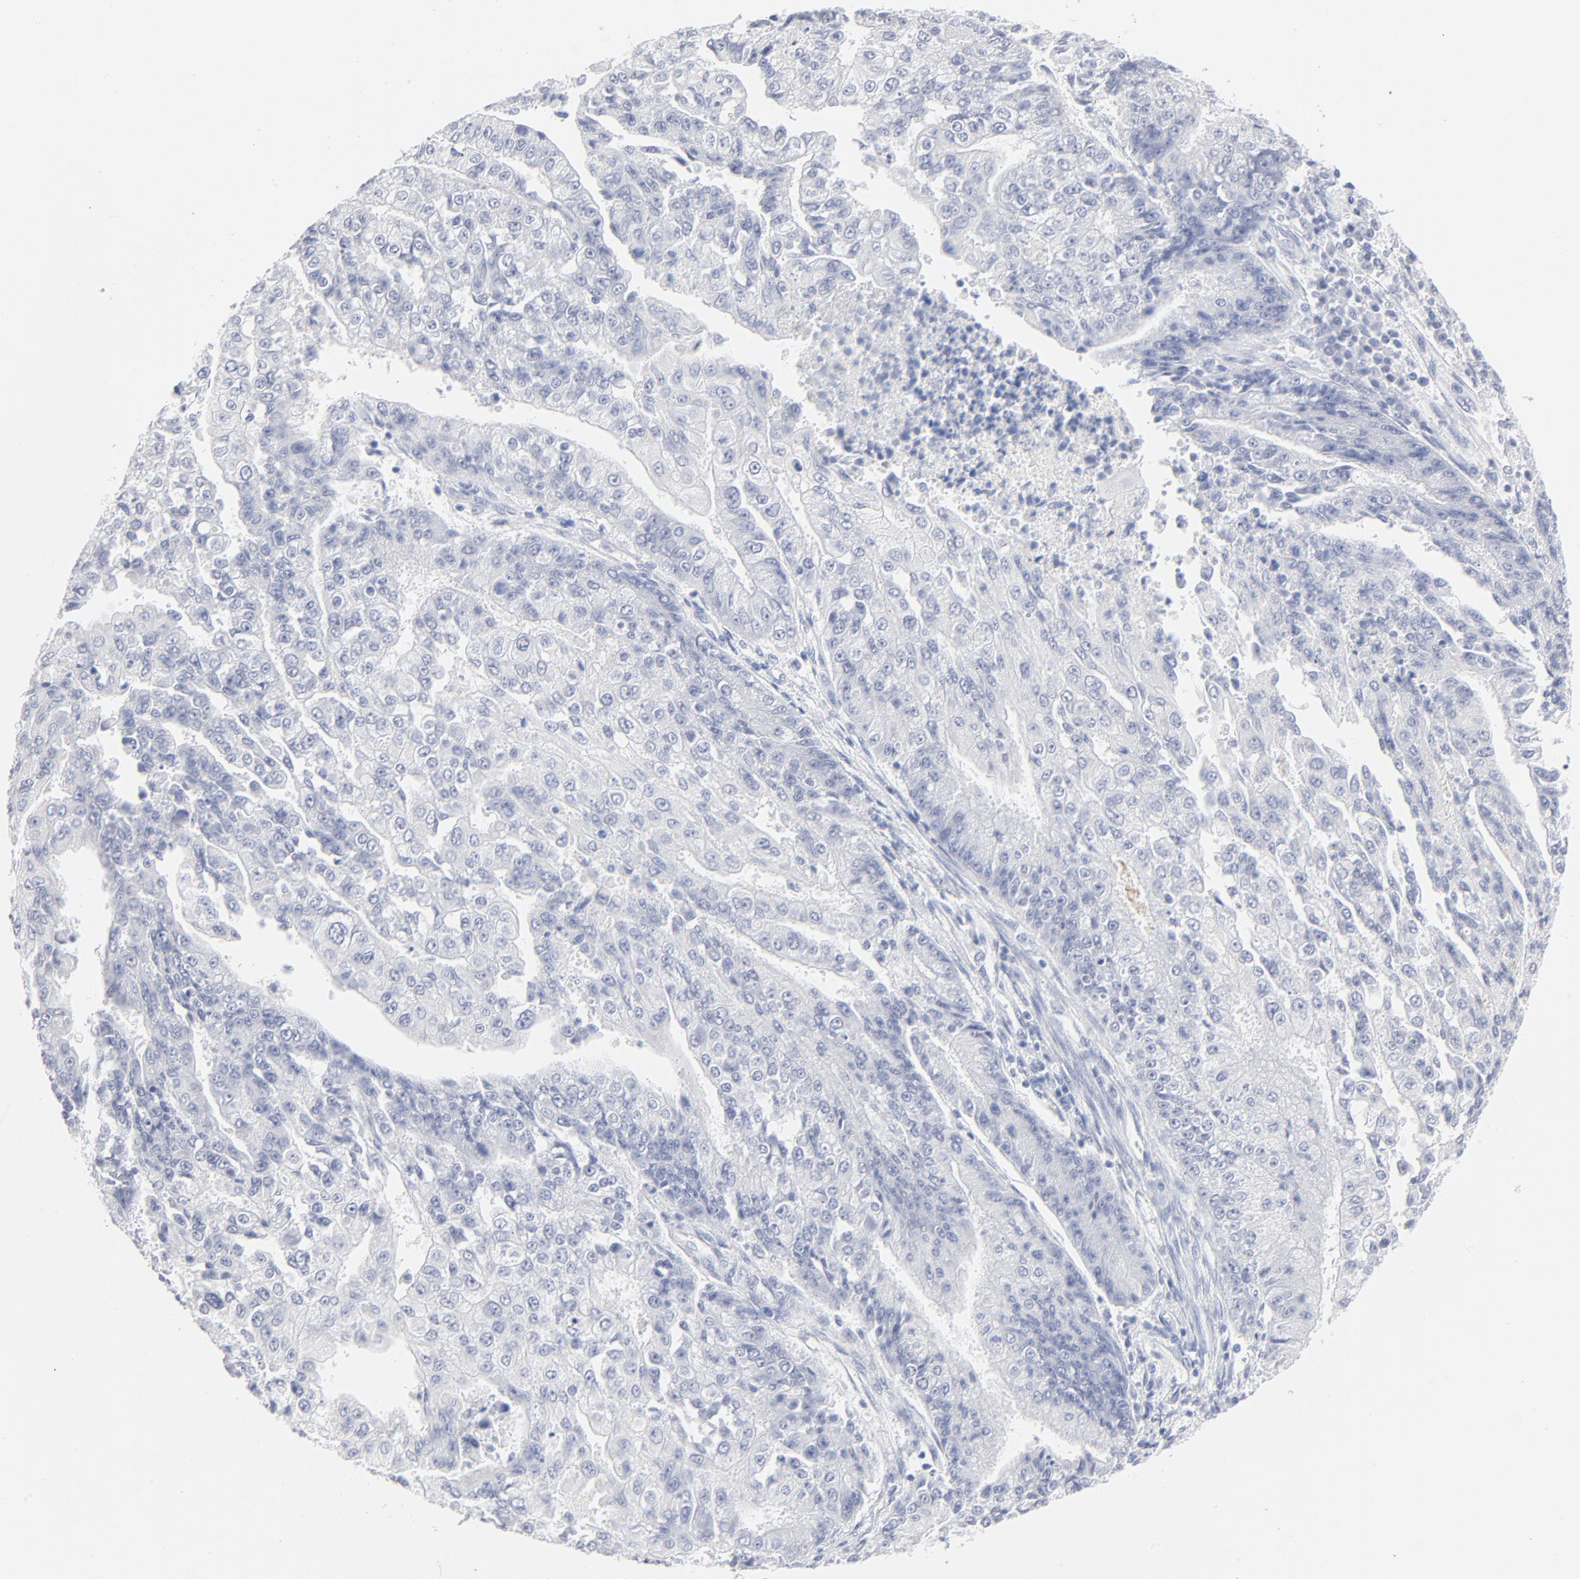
{"staining": {"intensity": "negative", "quantity": "none", "location": "none"}, "tissue": "endometrial cancer", "cell_type": "Tumor cells", "image_type": "cancer", "snomed": [{"axis": "morphology", "description": "Adenocarcinoma, NOS"}, {"axis": "topography", "description": "Endometrium"}], "caption": "Adenocarcinoma (endometrial) was stained to show a protein in brown. There is no significant positivity in tumor cells.", "gene": "ONECUT1", "patient": {"sex": "female", "age": 75}}